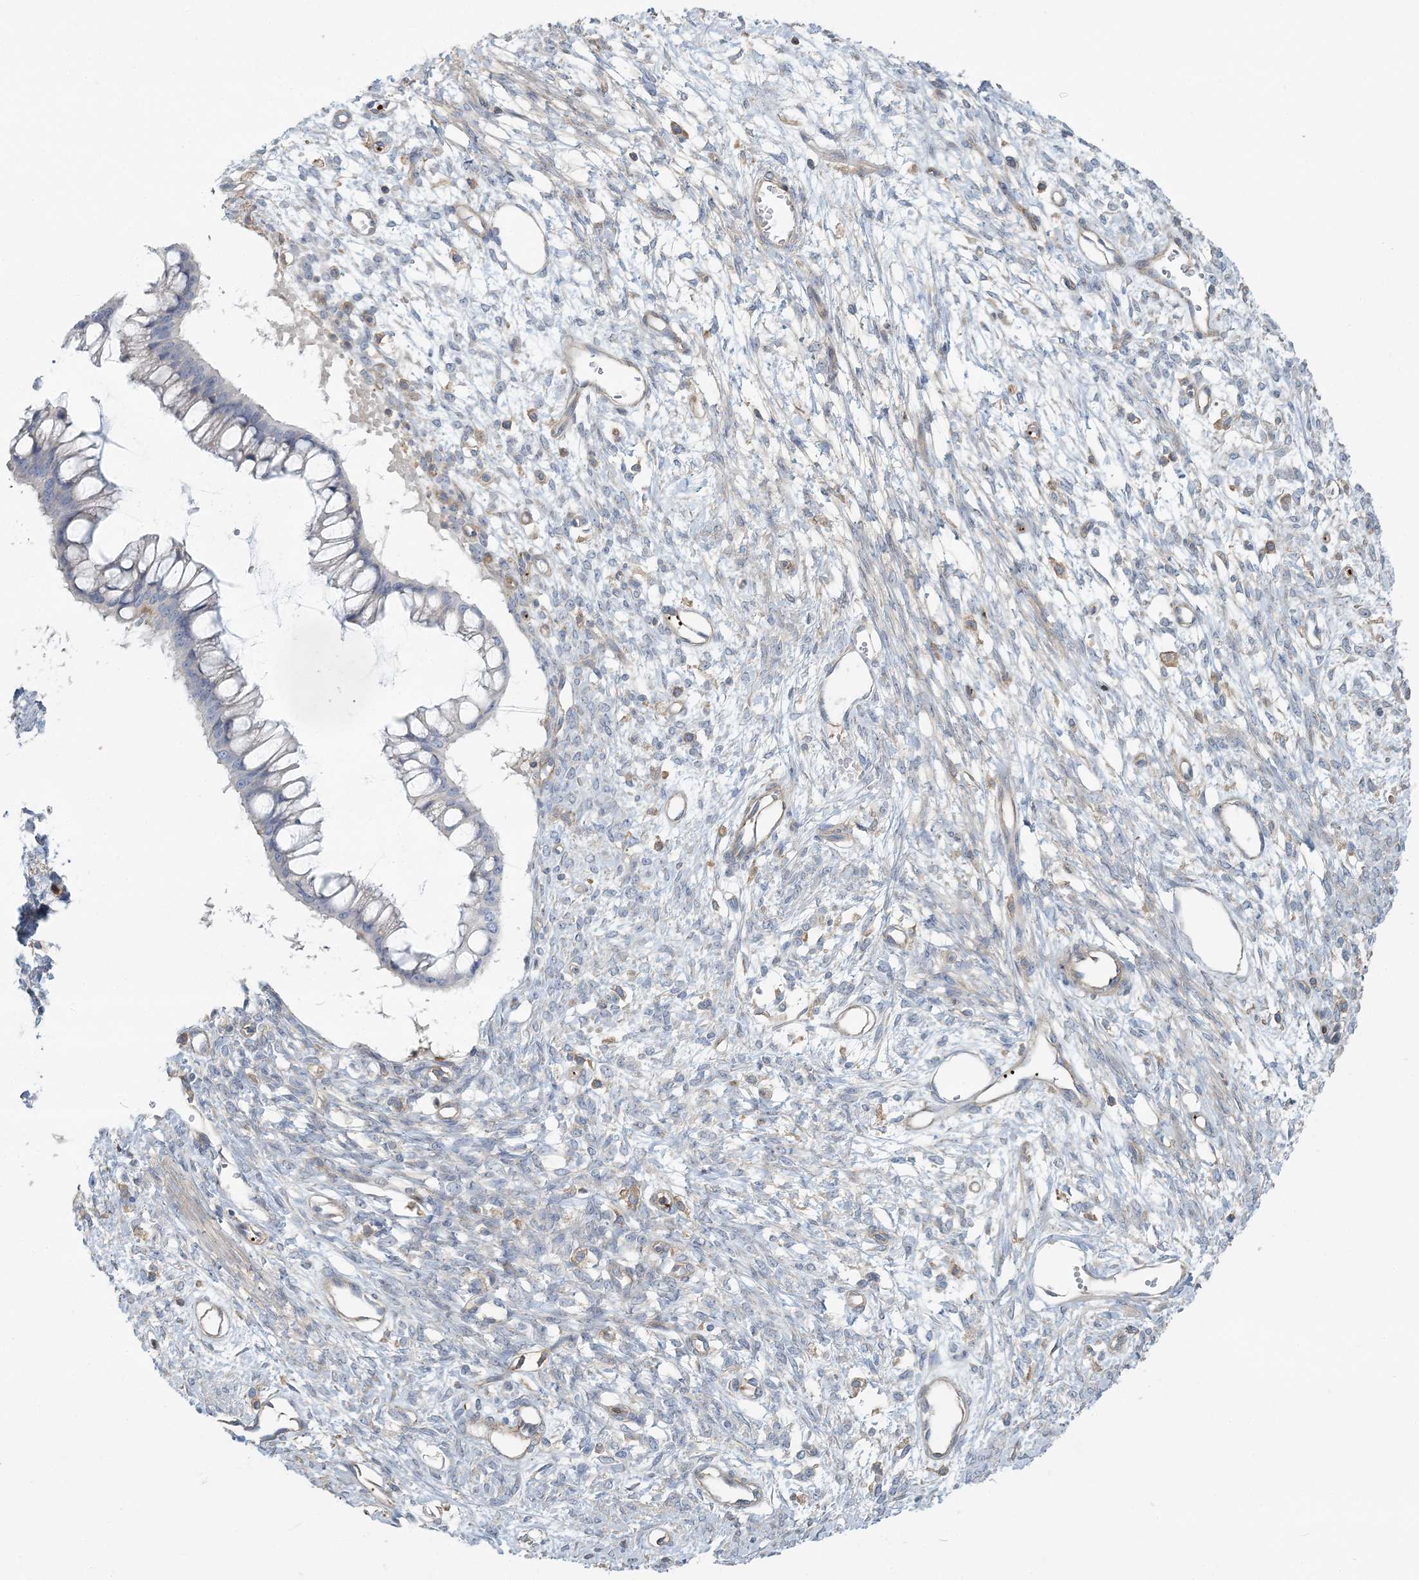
{"staining": {"intensity": "negative", "quantity": "none", "location": "none"}, "tissue": "ovarian cancer", "cell_type": "Tumor cells", "image_type": "cancer", "snomed": [{"axis": "morphology", "description": "Cystadenocarcinoma, mucinous, NOS"}, {"axis": "topography", "description": "Ovary"}], "caption": "Image shows no significant protein expression in tumor cells of ovarian mucinous cystadenocarcinoma.", "gene": "CUEDC2", "patient": {"sex": "female", "age": 73}}